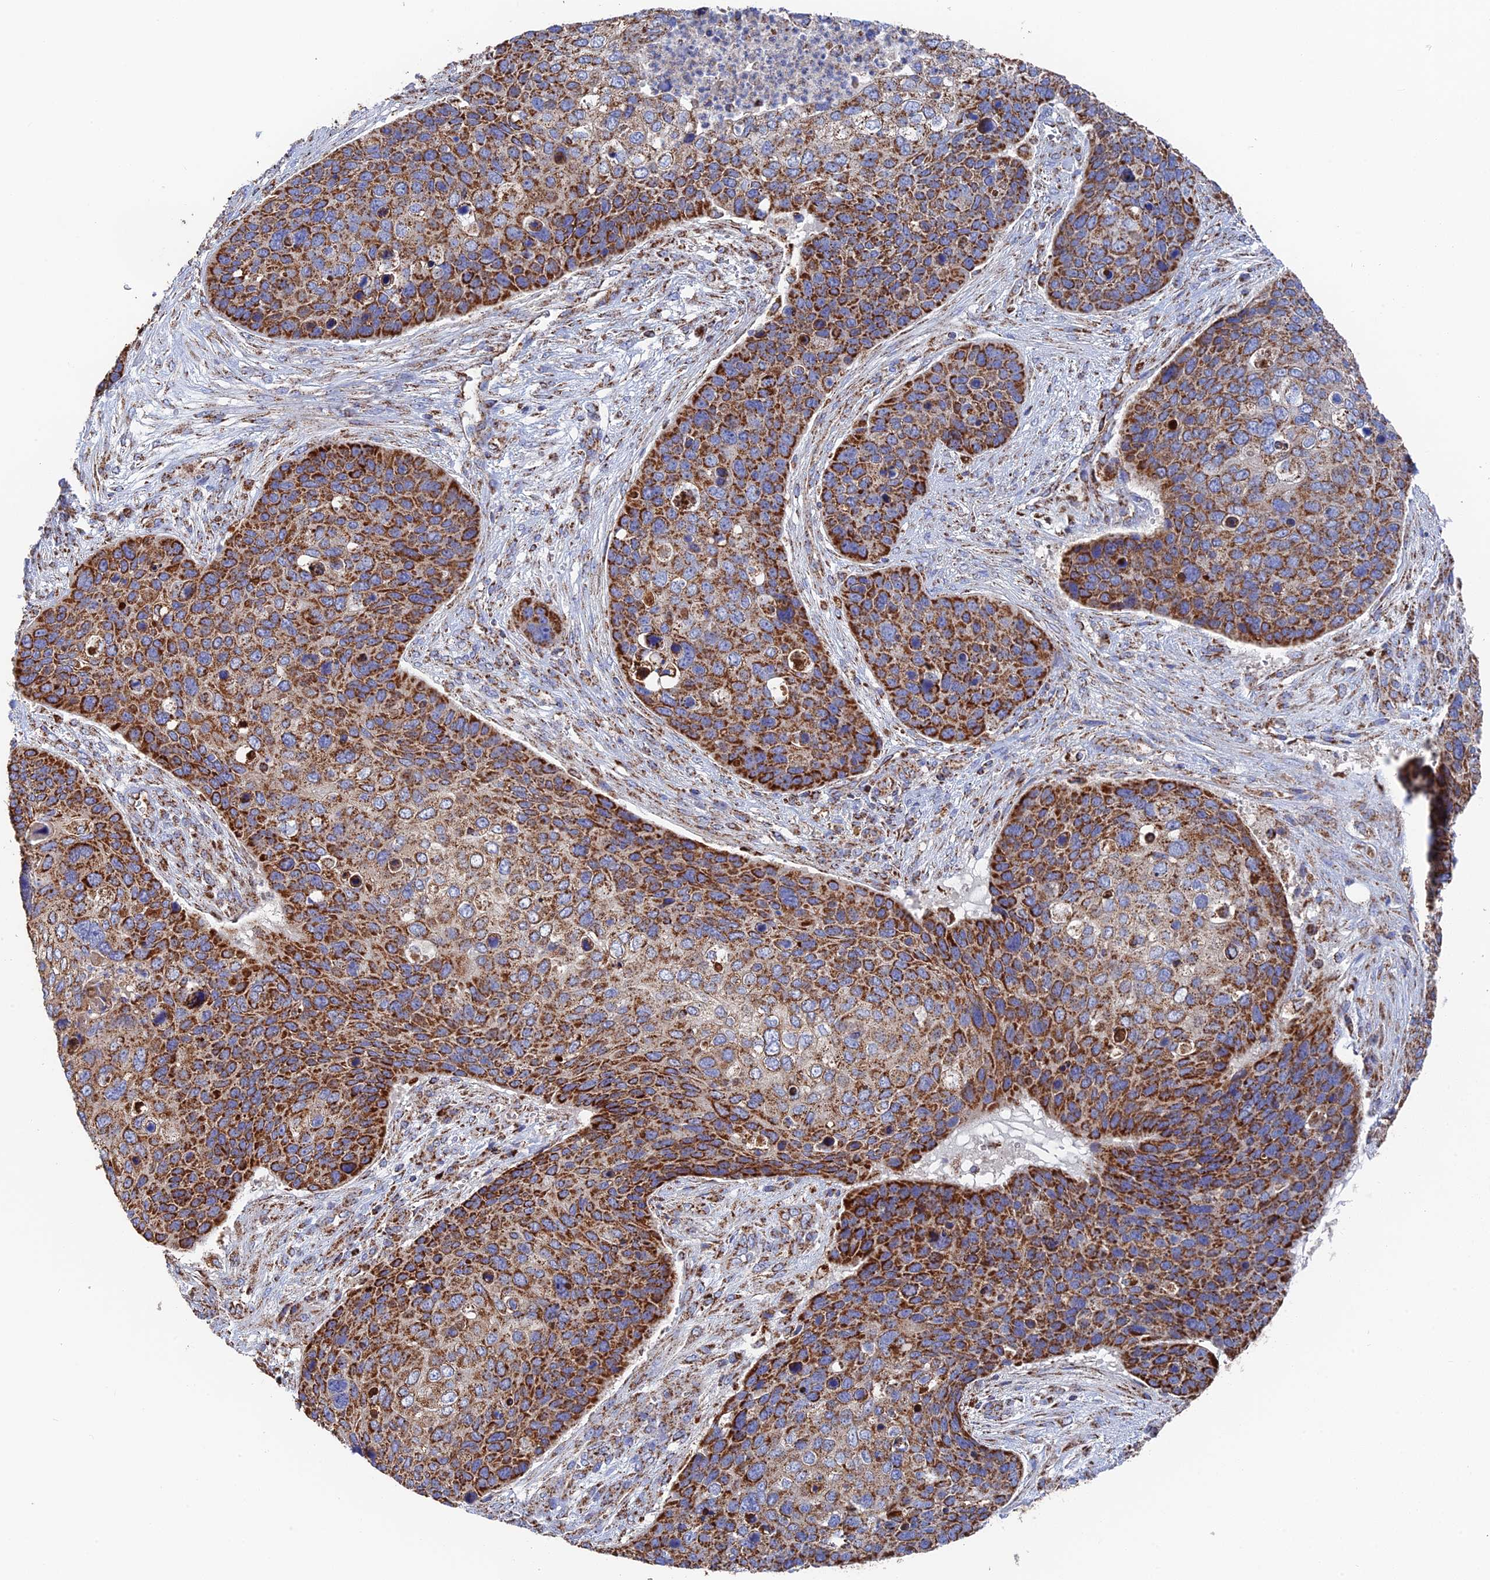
{"staining": {"intensity": "strong", "quantity": ">75%", "location": "cytoplasmic/membranous"}, "tissue": "skin cancer", "cell_type": "Tumor cells", "image_type": "cancer", "snomed": [{"axis": "morphology", "description": "Basal cell carcinoma"}, {"axis": "topography", "description": "Skin"}], "caption": "A micrograph of human skin cancer stained for a protein demonstrates strong cytoplasmic/membranous brown staining in tumor cells.", "gene": "HAUS8", "patient": {"sex": "female", "age": 74}}